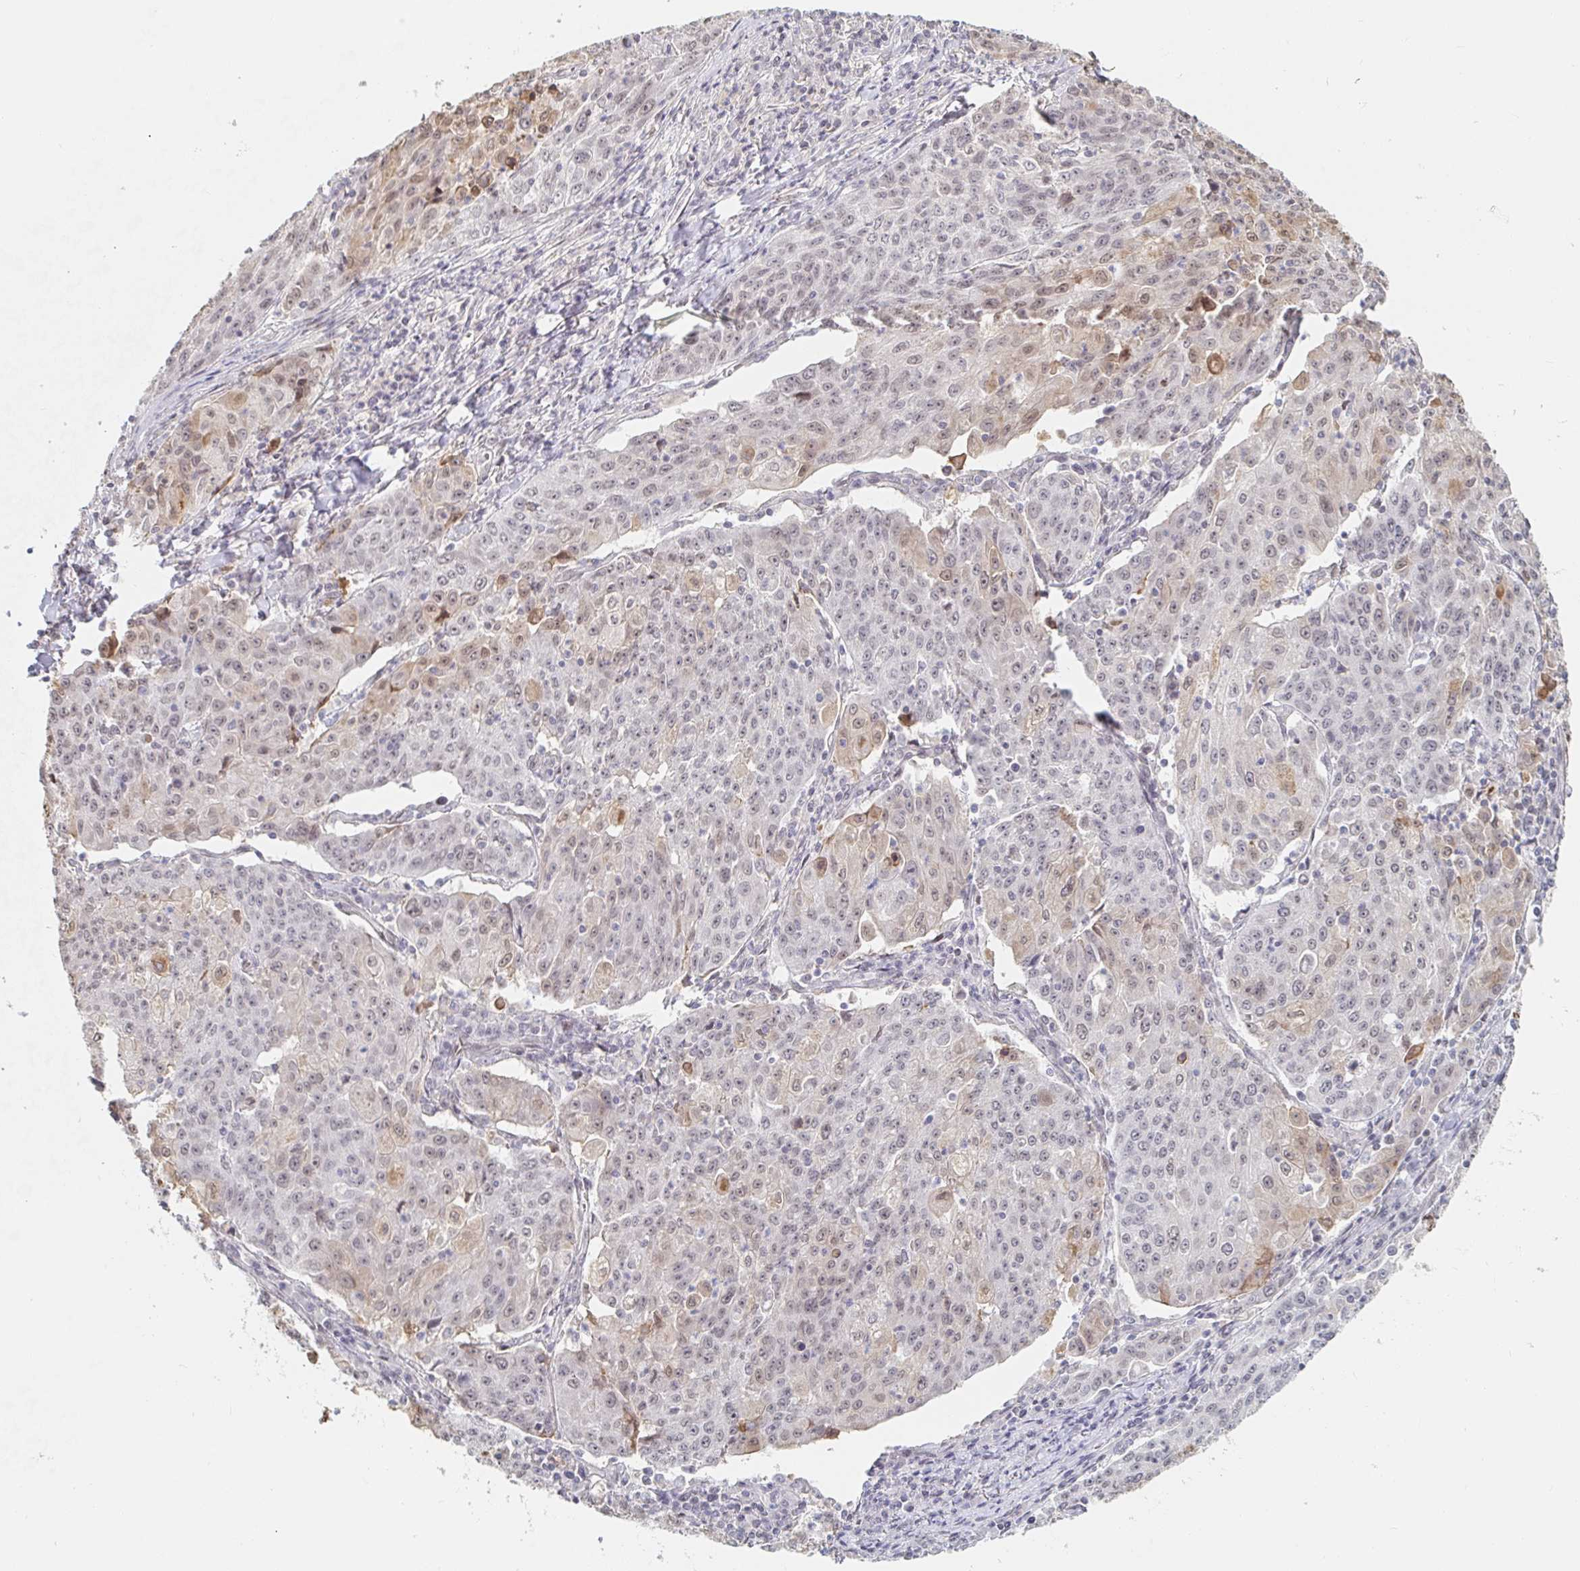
{"staining": {"intensity": "weak", "quantity": "<25%", "location": "cytoplasmic/membranous"}, "tissue": "lung cancer", "cell_type": "Tumor cells", "image_type": "cancer", "snomed": [{"axis": "morphology", "description": "Squamous cell carcinoma, NOS"}, {"axis": "morphology", "description": "Squamous cell carcinoma, metastatic, NOS"}, {"axis": "topography", "description": "Bronchus"}, {"axis": "topography", "description": "Lung"}], "caption": "High power microscopy image of an immunohistochemistry micrograph of lung metastatic squamous cell carcinoma, revealing no significant expression in tumor cells.", "gene": "CHD2", "patient": {"sex": "male", "age": 62}}